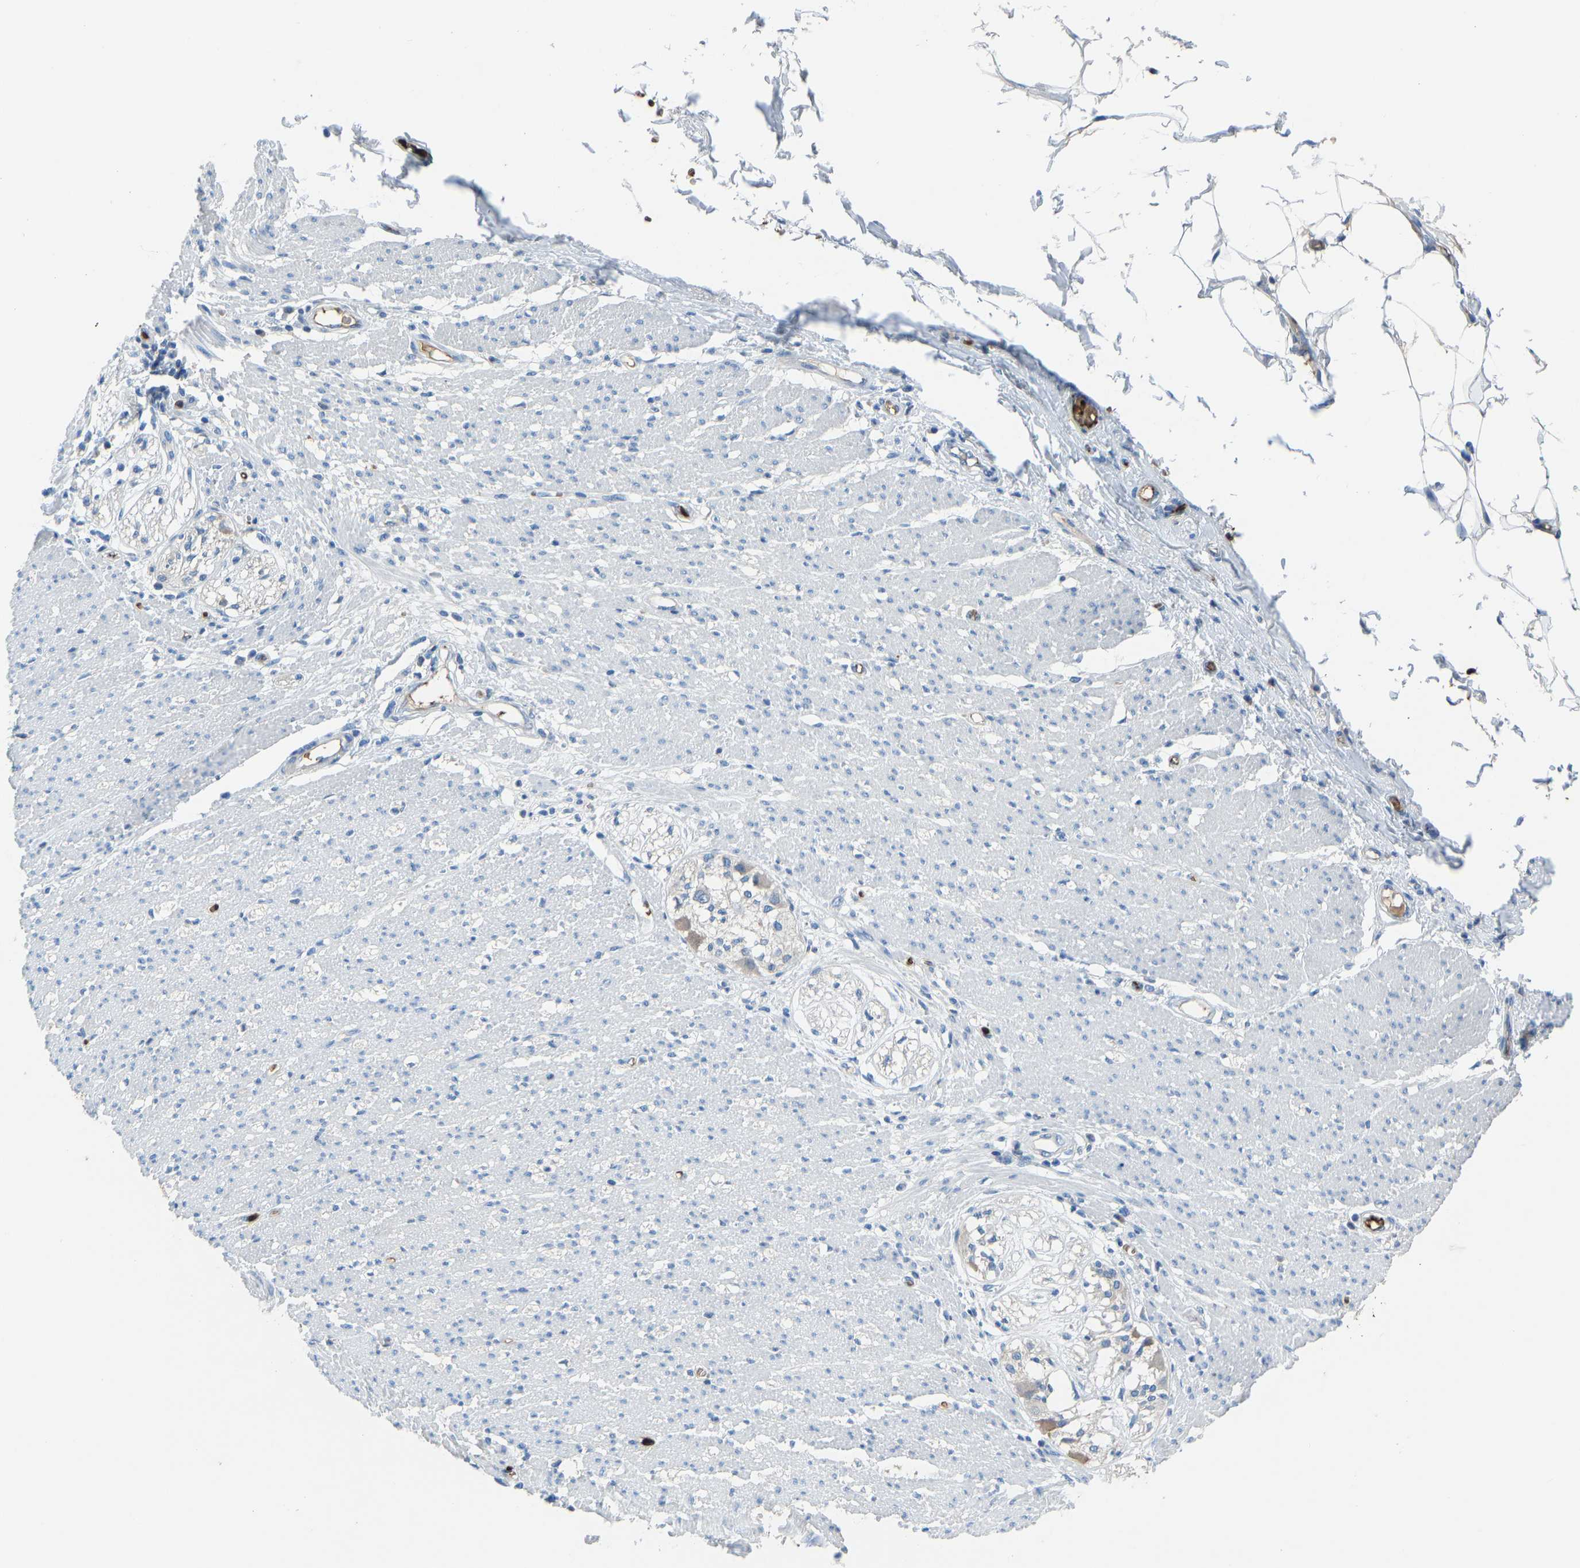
{"staining": {"intensity": "negative", "quantity": "none", "location": "none"}, "tissue": "smooth muscle", "cell_type": "Smooth muscle cells", "image_type": "normal", "snomed": [{"axis": "morphology", "description": "Normal tissue, NOS"}, {"axis": "morphology", "description": "Adenocarcinoma, NOS"}, {"axis": "topography", "description": "Colon"}, {"axis": "topography", "description": "Peripheral nerve tissue"}], "caption": "Immunohistochemistry (IHC) of benign smooth muscle demonstrates no positivity in smooth muscle cells.", "gene": "PIGS", "patient": {"sex": "male", "age": 14}}